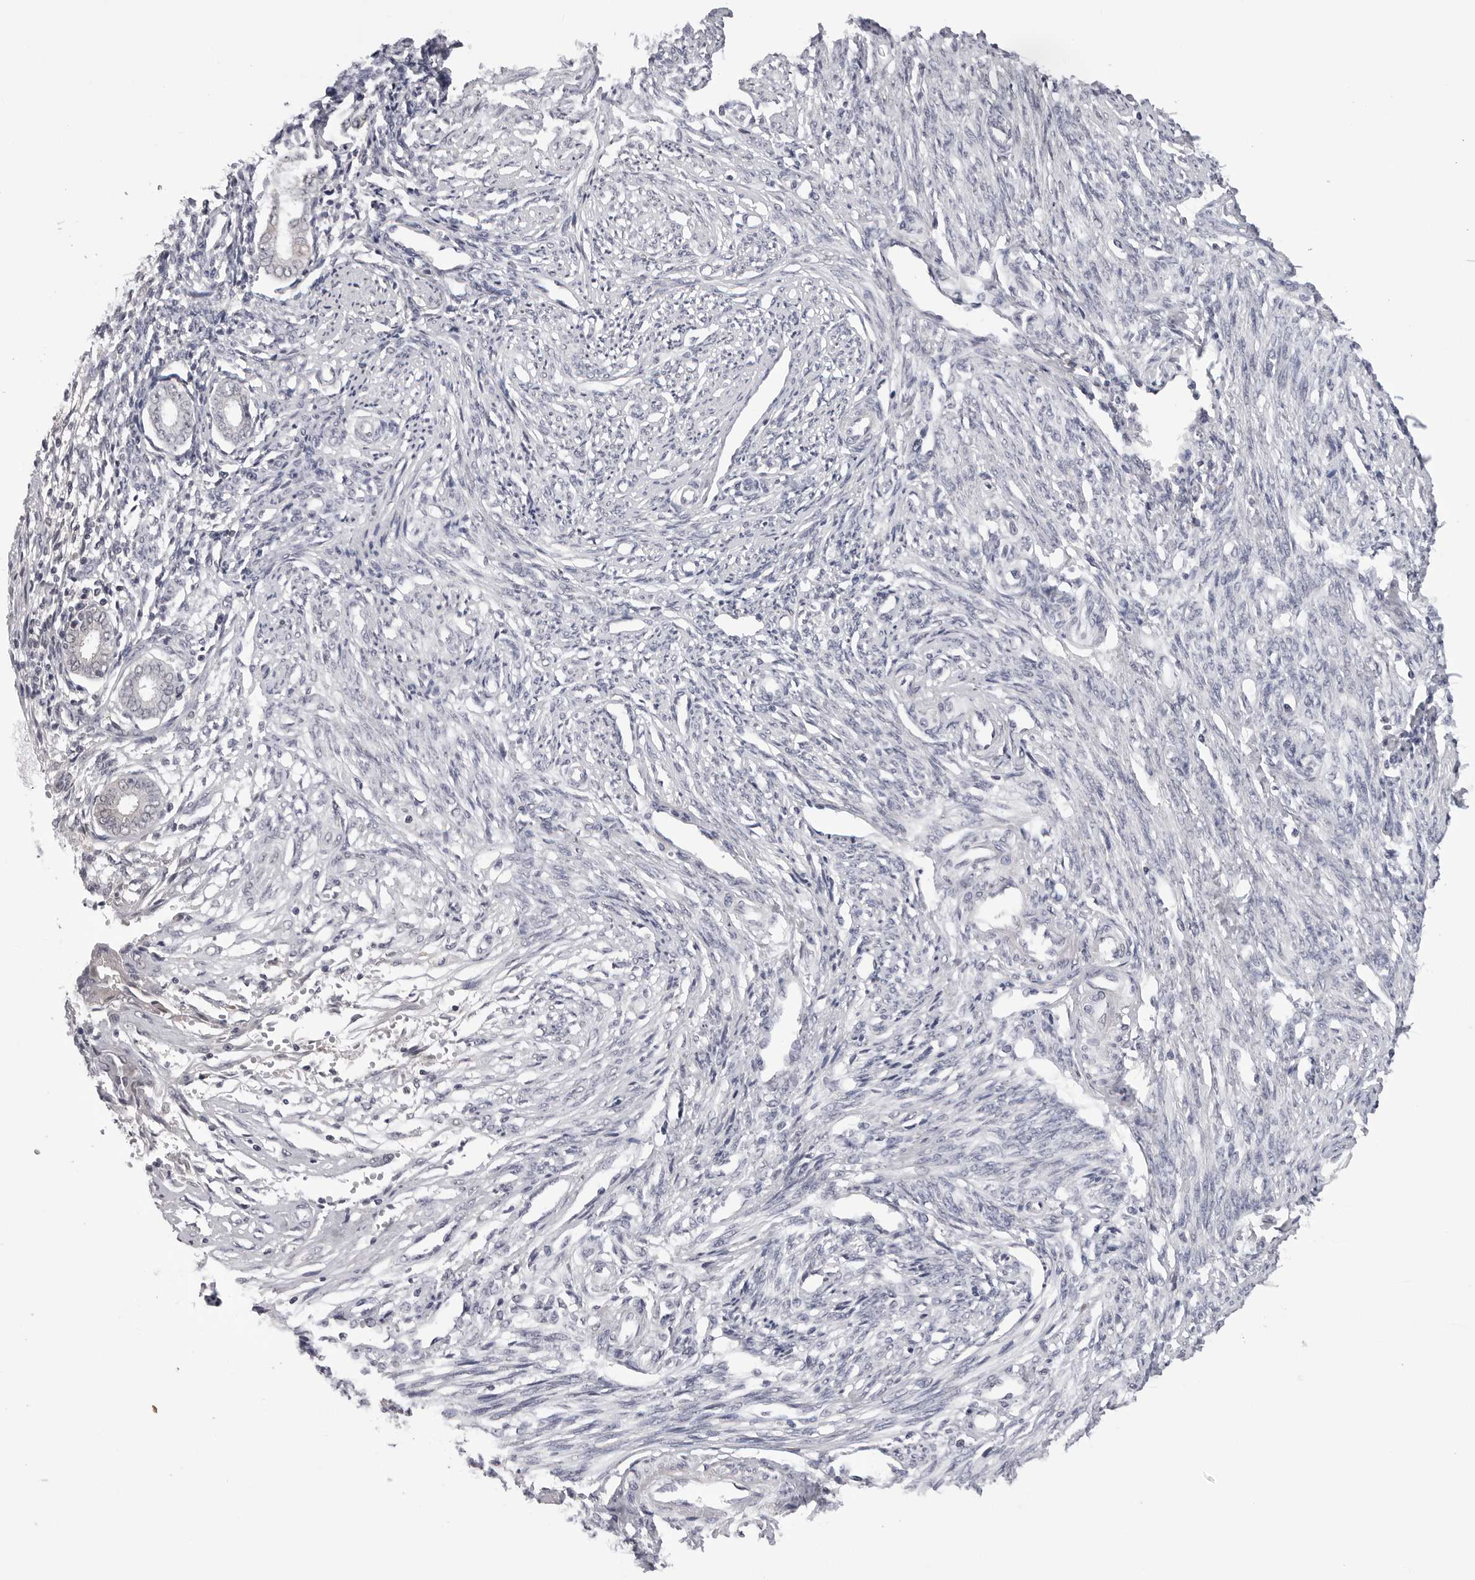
{"staining": {"intensity": "negative", "quantity": "none", "location": "none"}, "tissue": "endometrium", "cell_type": "Cells in endometrial stroma", "image_type": "normal", "snomed": [{"axis": "morphology", "description": "Normal tissue, NOS"}, {"axis": "topography", "description": "Endometrium"}], "caption": "This is an immunohistochemistry (IHC) photomicrograph of normal human endometrium. There is no positivity in cells in endometrial stroma.", "gene": "CDK20", "patient": {"sex": "female", "age": 56}}